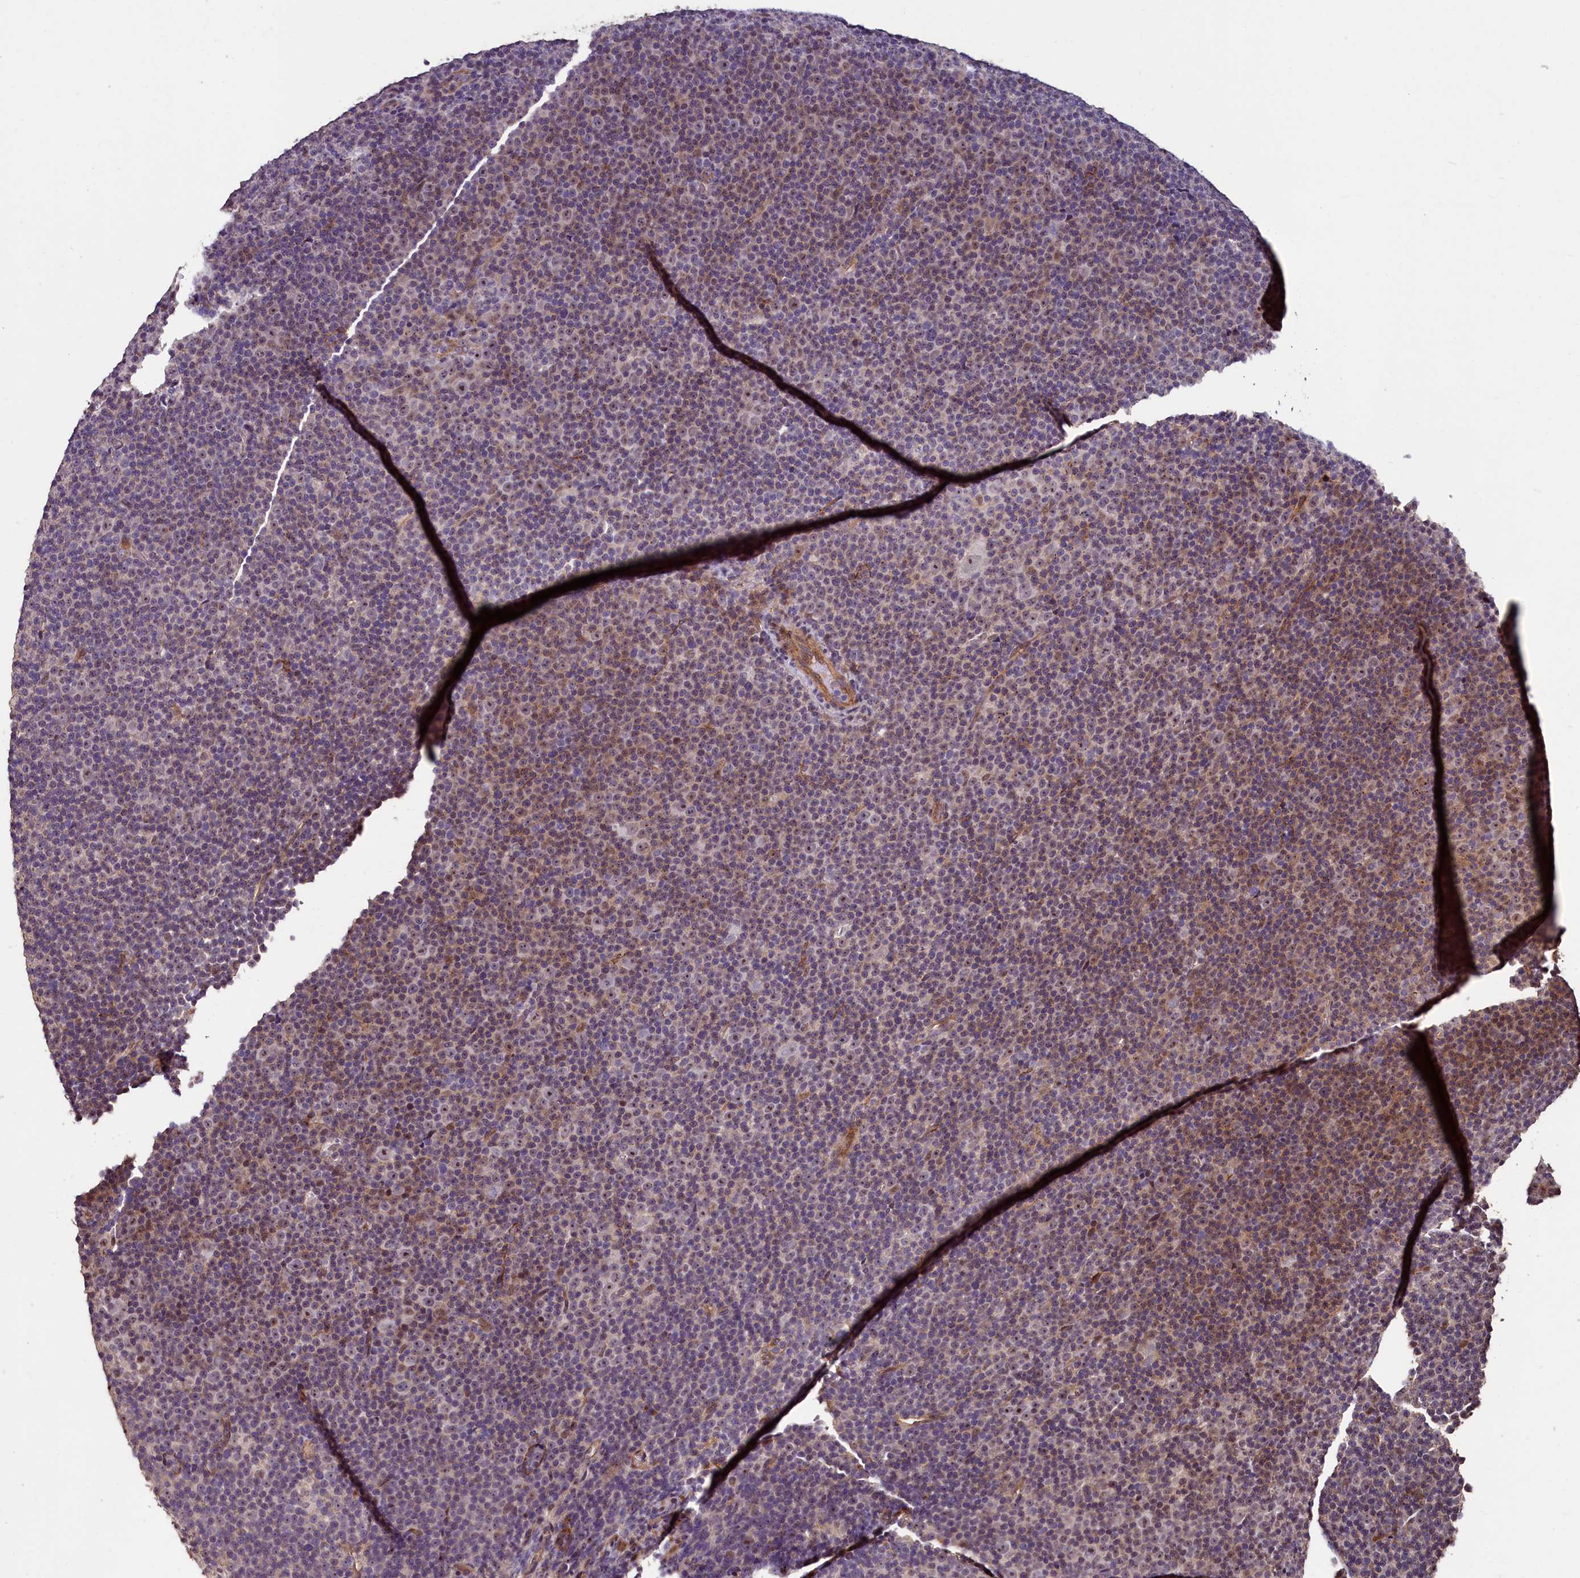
{"staining": {"intensity": "weak", "quantity": "25%-75%", "location": "cytoplasmic/membranous"}, "tissue": "lymphoma", "cell_type": "Tumor cells", "image_type": "cancer", "snomed": [{"axis": "morphology", "description": "Malignant lymphoma, non-Hodgkin's type, Low grade"}, {"axis": "topography", "description": "Lymph node"}], "caption": "An image of low-grade malignant lymphoma, non-Hodgkin's type stained for a protein exhibits weak cytoplasmic/membranous brown staining in tumor cells.", "gene": "PALM", "patient": {"sex": "female", "age": 67}}